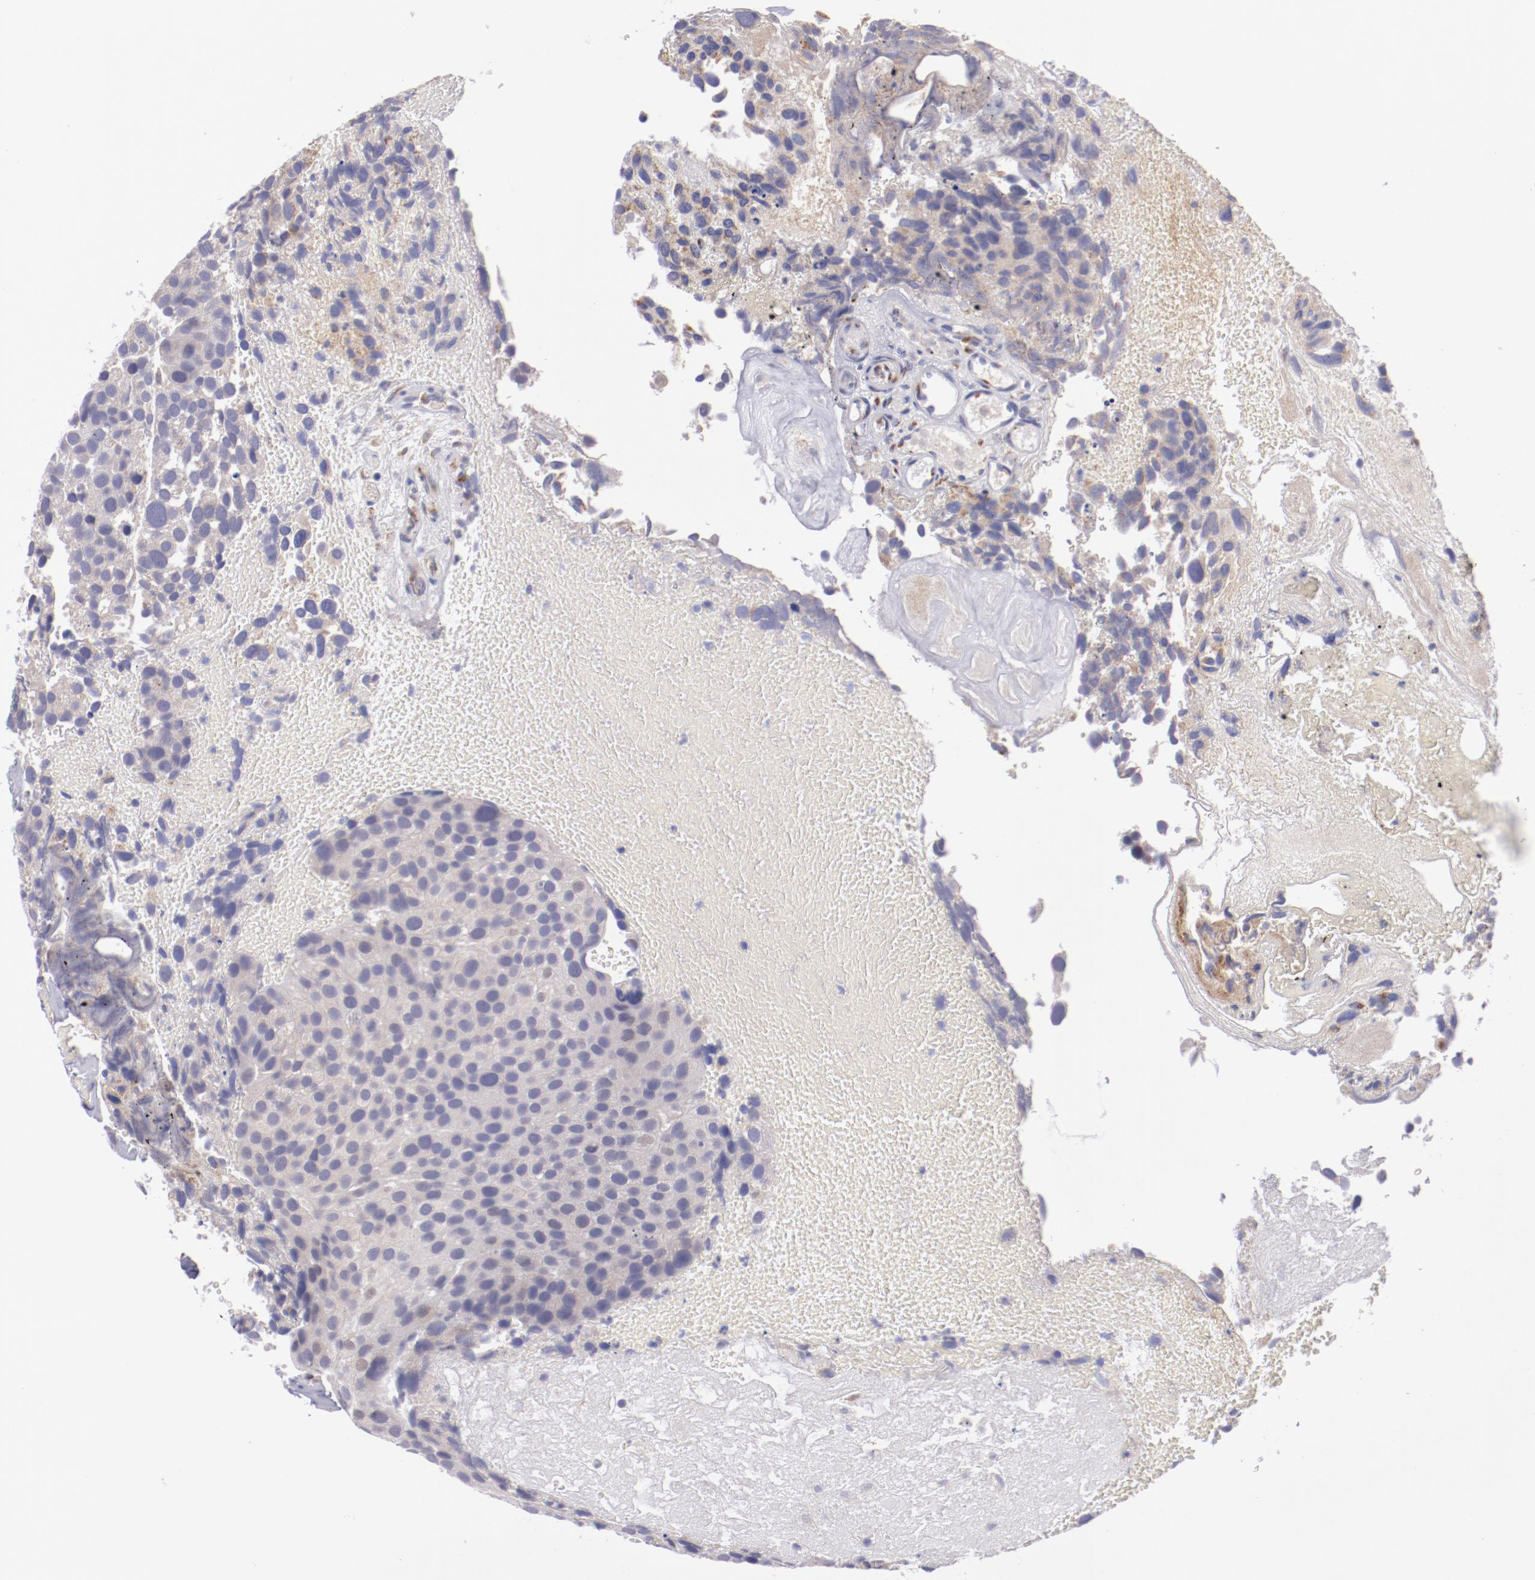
{"staining": {"intensity": "moderate", "quantity": "25%-75%", "location": "cytoplasmic/membranous"}, "tissue": "urothelial cancer", "cell_type": "Tumor cells", "image_type": "cancer", "snomed": [{"axis": "morphology", "description": "Urothelial carcinoma, High grade"}, {"axis": "topography", "description": "Urinary bladder"}], "caption": "Immunohistochemistry (IHC) histopathology image of neoplastic tissue: human high-grade urothelial carcinoma stained using immunohistochemistry (IHC) demonstrates medium levels of moderate protein expression localized specifically in the cytoplasmic/membranous of tumor cells, appearing as a cytoplasmic/membranous brown color.", "gene": "TRAF3", "patient": {"sex": "male", "age": 72}}